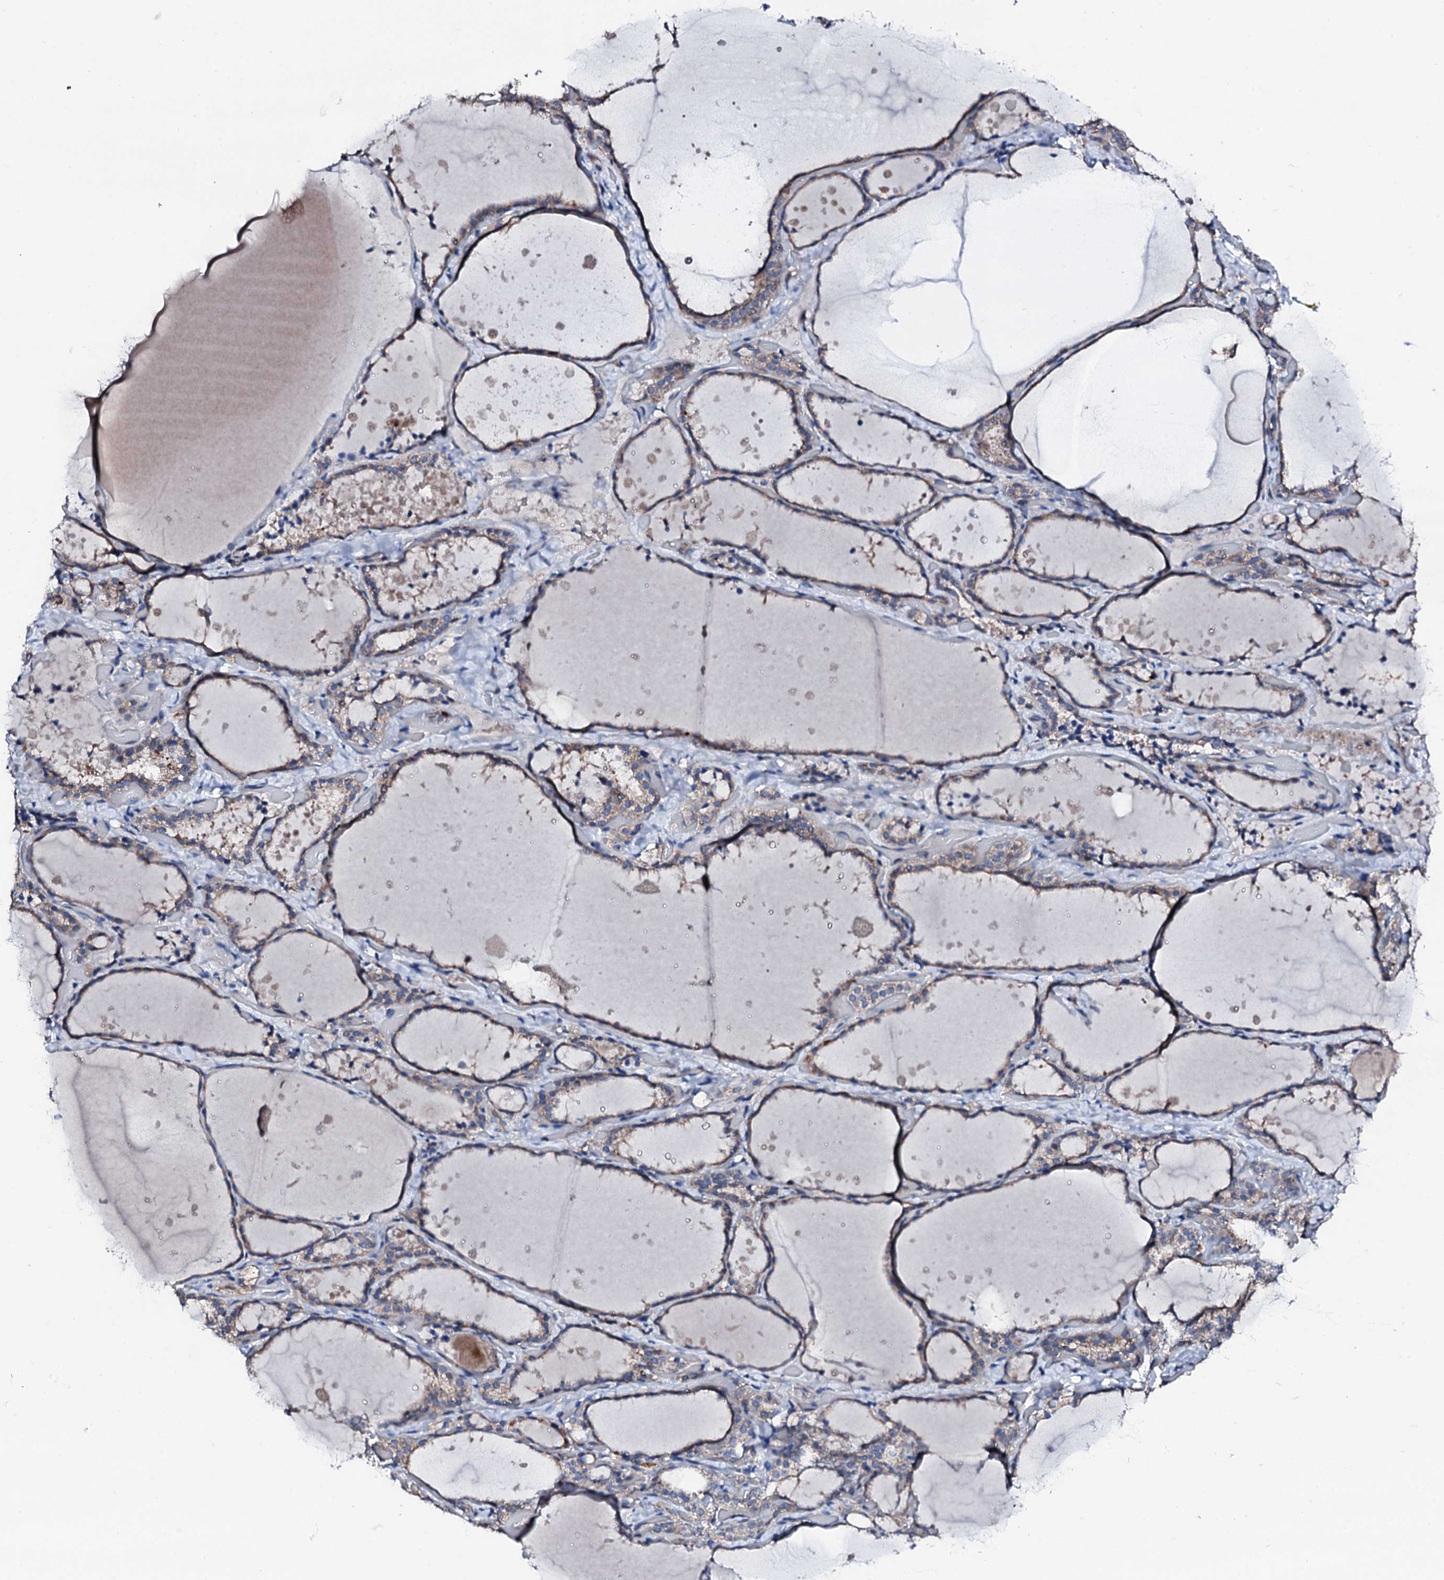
{"staining": {"intensity": "moderate", "quantity": "25%-75%", "location": "cytoplasmic/membranous"}, "tissue": "thyroid gland", "cell_type": "Glandular cells", "image_type": "normal", "snomed": [{"axis": "morphology", "description": "Normal tissue, NOS"}, {"axis": "topography", "description": "Thyroid gland"}], "caption": "Approximately 25%-75% of glandular cells in normal thyroid gland exhibit moderate cytoplasmic/membranous protein positivity as visualized by brown immunohistochemical staining.", "gene": "TRAFD1", "patient": {"sex": "female", "age": 44}}